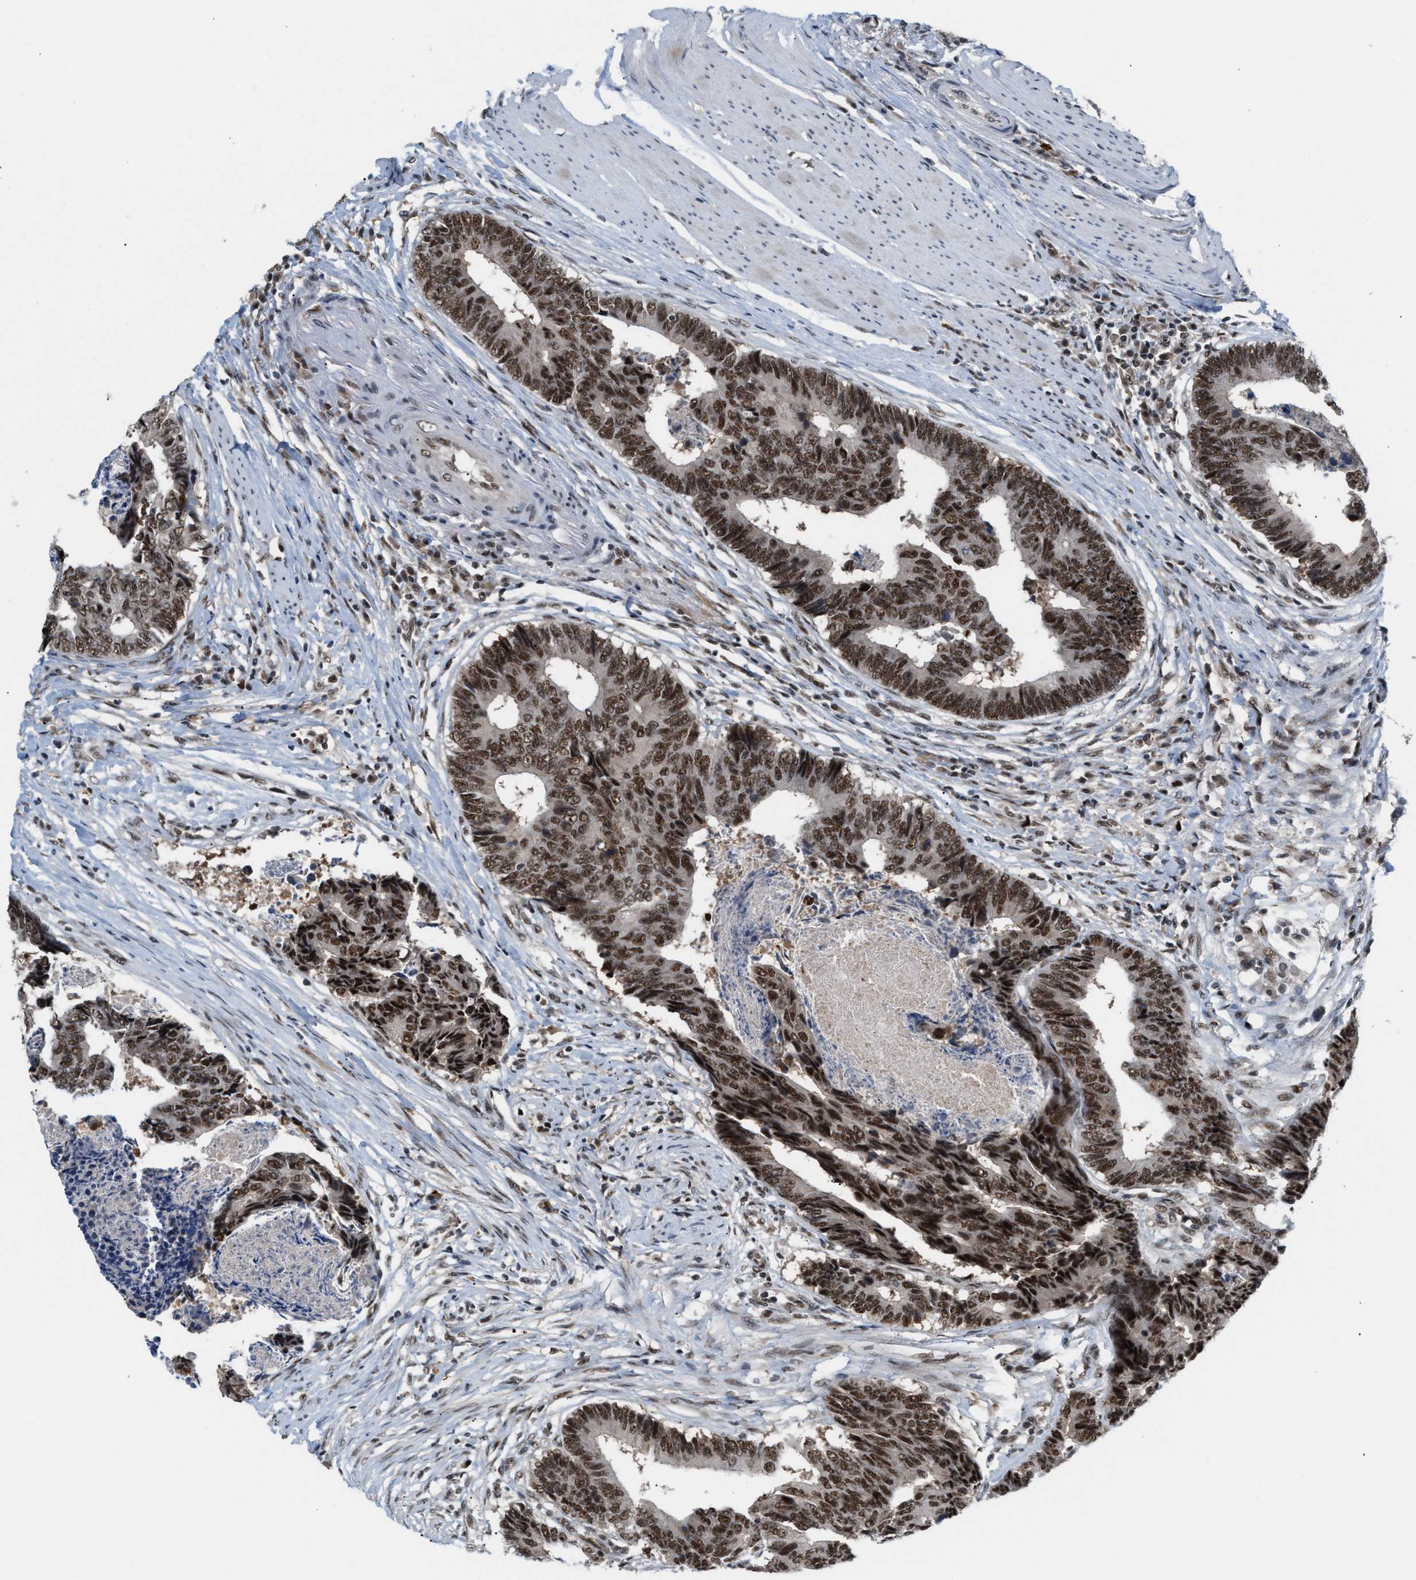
{"staining": {"intensity": "strong", "quantity": ">75%", "location": "nuclear"}, "tissue": "colorectal cancer", "cell_type": "Tumor cells", "image_type": "cancer", "snomed": [{"axis": "morphology", "description": "Adenocarcinoma, NOS"}, {"axis": "topography", "description": "Rectum"}], "caption": "Immunohistochemistry (IHC) image of neoplastic tissue: colorectal adenocarcinoma stained using IHC shows high levels of strong protein expression localized specifically in the nuclear of tumor cells, appearing as a nuclear brown color.", "gene": "PRPF4", "patient": {"sex": "male", "age": 84}}